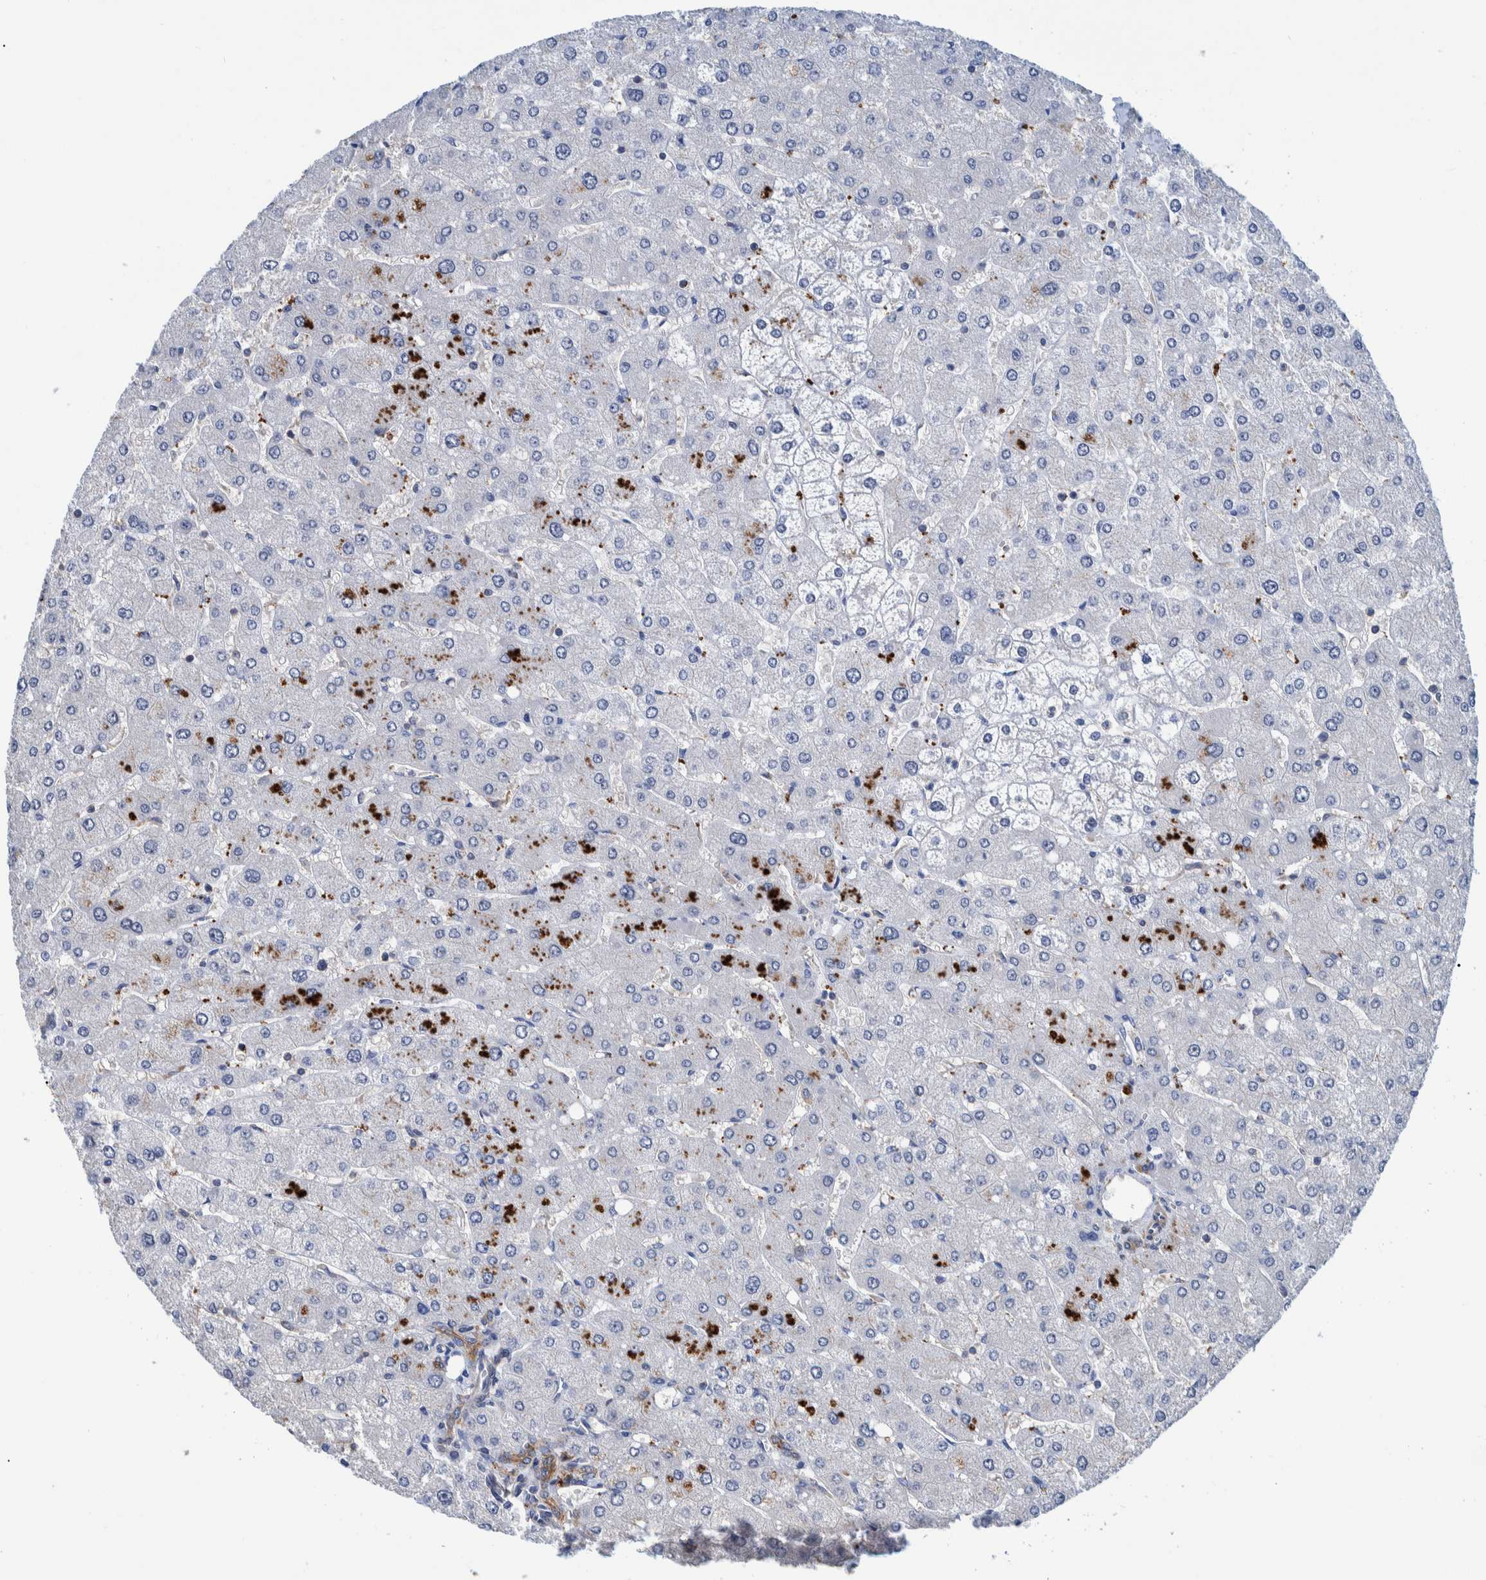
{"staining": {"intensity": "moderate", "quantity": ">75%", "location": "cytoplasmic/membranous"}, "tissue": "liver", "cell_type": "Cholangiocytes", "image_type": "normal", "snomed": [{"axis": "morphology", "description": "Normal tissue, NOS"}, {"axis": "topography", "description": "Liver"}], "caption": "Human liver stained for a protein (brown) demonstrates moderate cytoplasmic/membranous positive staining in approximately >75% of cholangiocytes.", "gene": "MKS1", "patient": {"sex": "male", "age": 55}}